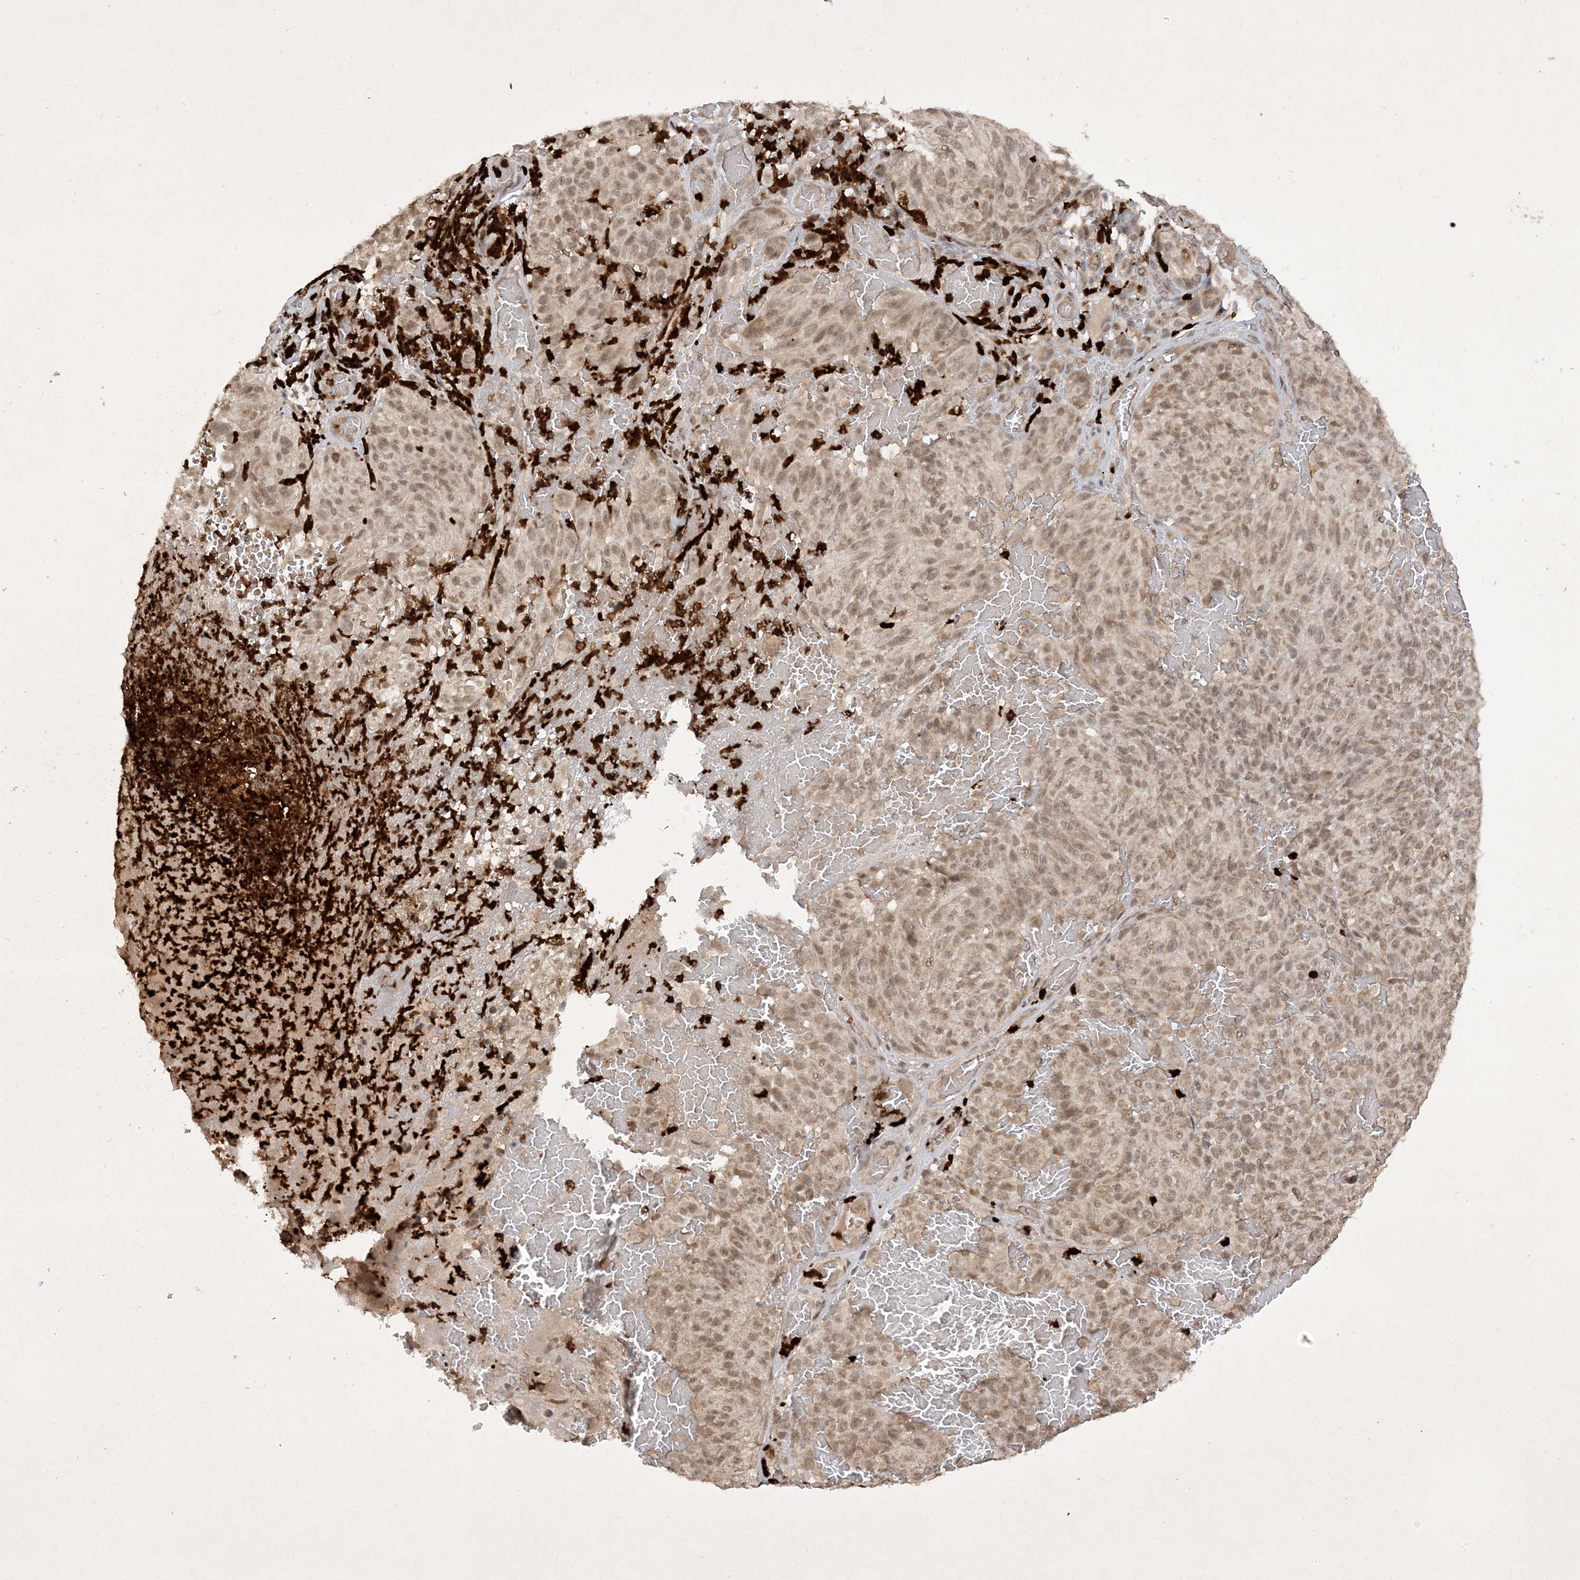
{"staining": {"intensity": "moderate", "quantity": ">75%", "location": "cytoplasmic/membranous,nuclear"}, "tissue": "melanoma", "cell_type": "Tumor cells", "image_type": "cancer", "snomed": [{"axis": "morphology", "description": "Malignant melanoma, NOS"}, {"axis": "topography", "description": "Skin"}], "caption": "Tumor cells exhibit medium levels of moderate cytoplasmic/membranous and nuclear expression in about >75% of cells in human melanoma.", "gene": "ZNF213", "patient": {"sex": "male", "age": 83}}